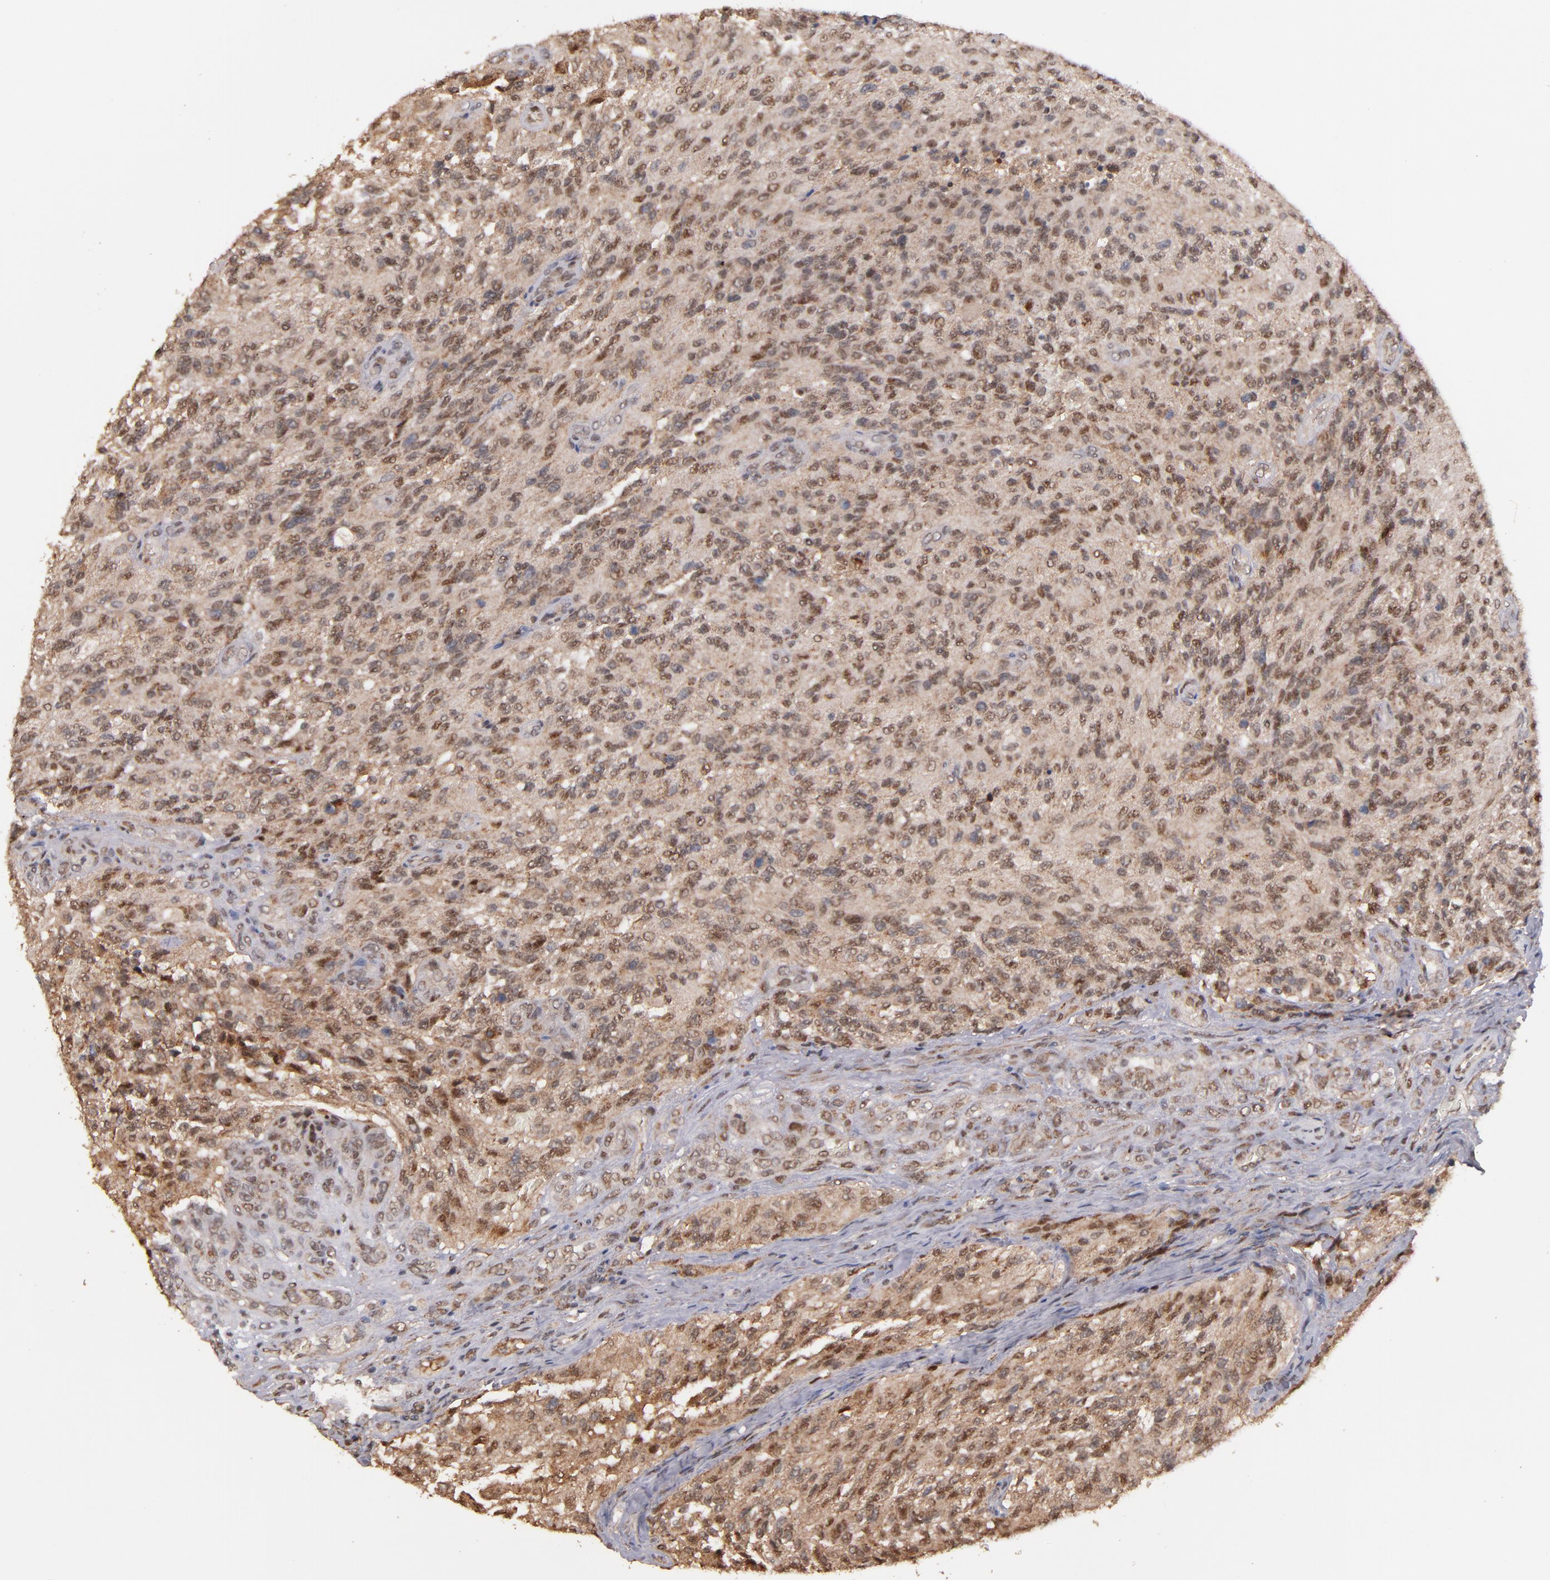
{"staining": {"intensity": "moderate", "quantity": ">75%", "location": "cytoplasmic/membranous,nuclear"}, "tissue": "glioma", "cell_type": "Tumor cells", "image_type": "cancer", "snomed": [{"axis": "morphology", "description": "Normal tissue, NOS"}, {"axis": "morphology", "description": "Glioma, malignant, High grade"}, {"axis": "topography", "description": "Cerebral cortex"}], "caption": "DAB (3,3'-diaminobenzidine) immunohistochemical staining of glioma demonstrates moderate cytoplasmic/membranous and nuclear protein positivity in about >75% of tumor cells.", "gene": "EAPP", "patient": {"sex": "male", "age": 56}}